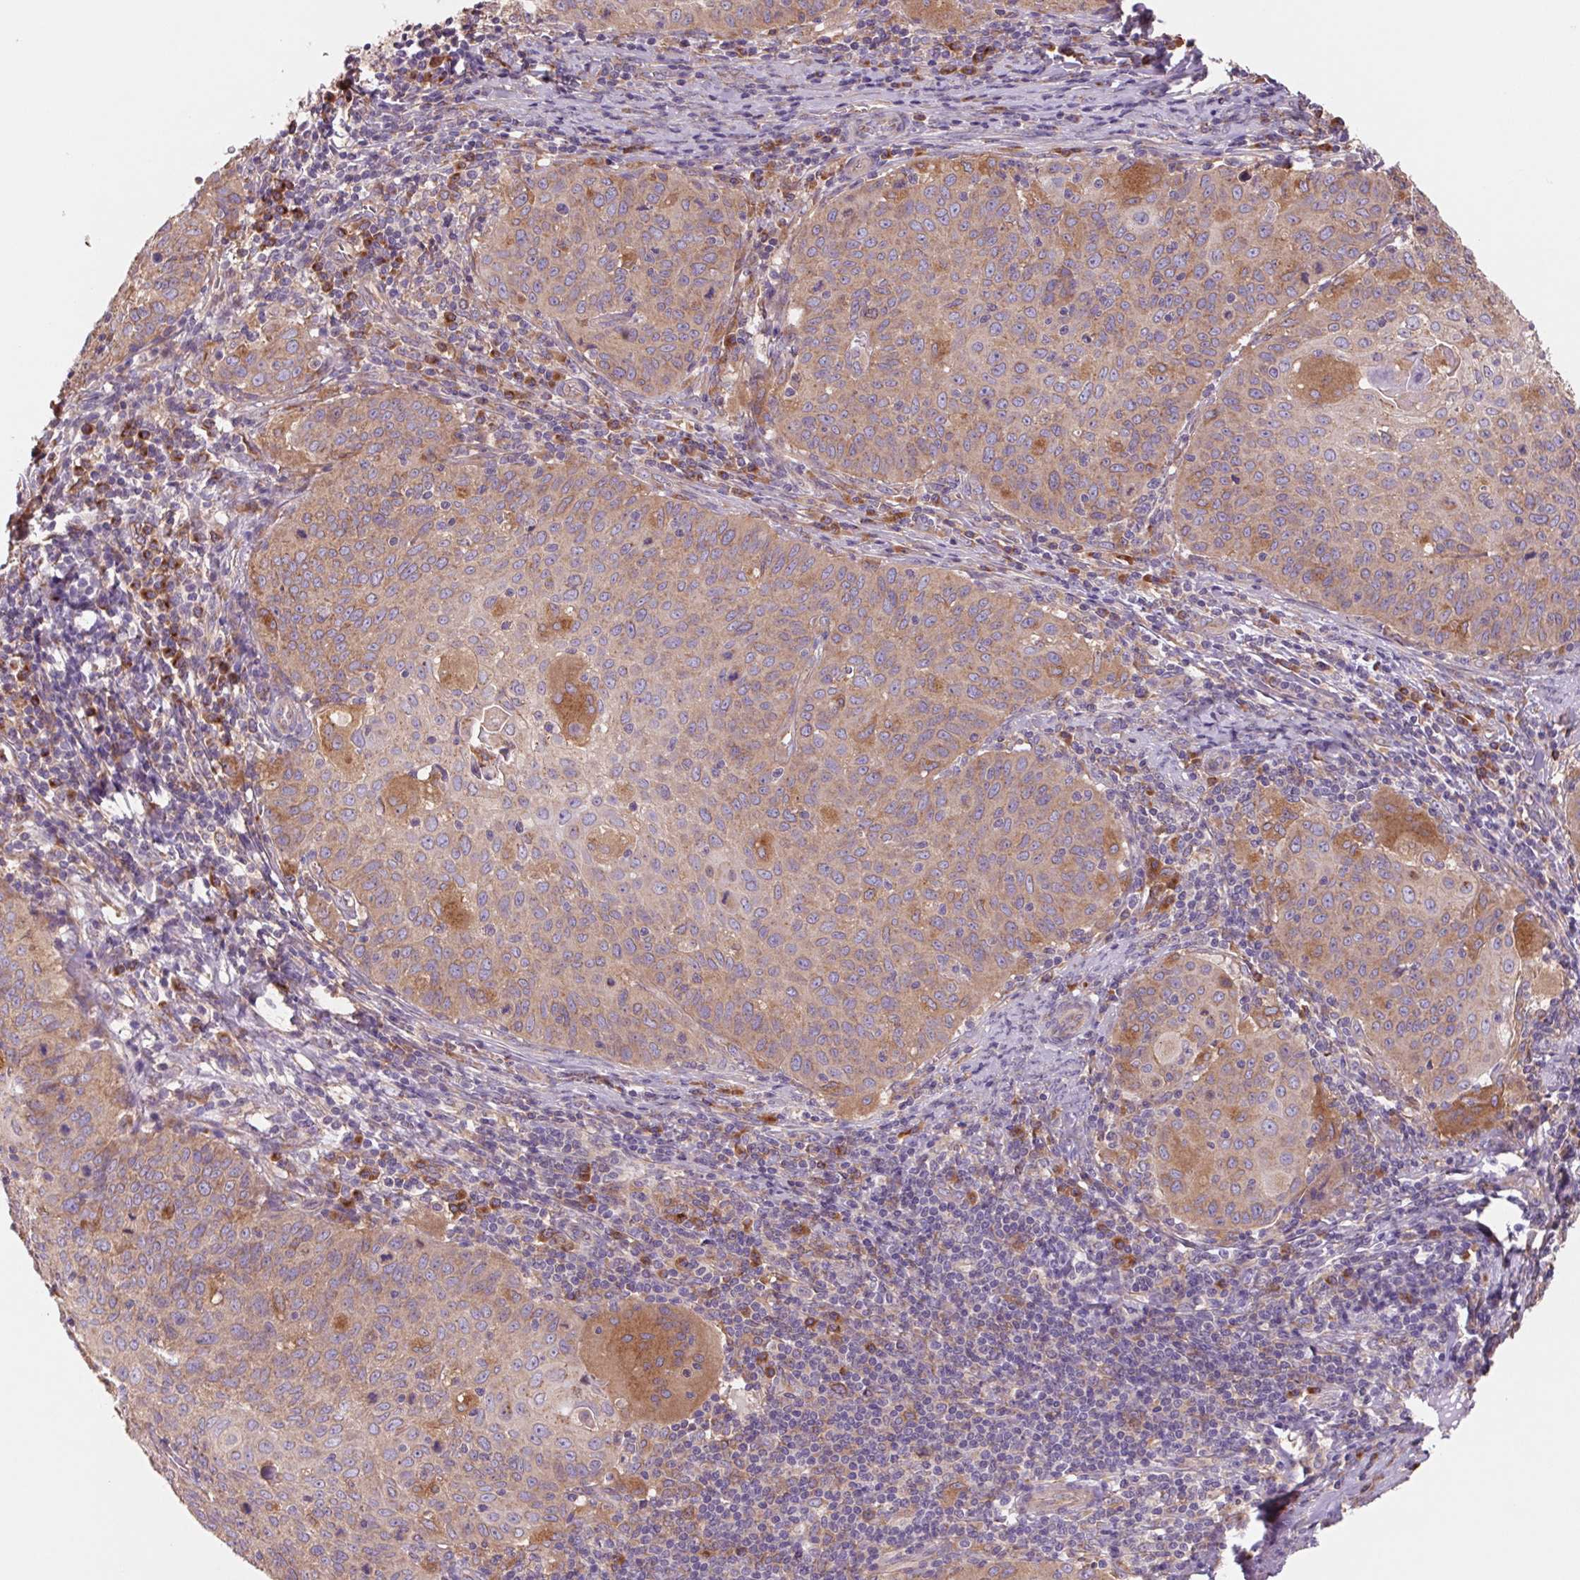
{"staining": {"intensity": "weak", "quantity": "25%-75%", "location": "cytoplasmic/membranous"}, "tissue": "cervical cancer", "cell_type": "Tumor cells", "image_type": "cancer", "snomed": [{"axis": "morphology", "description": "Squamous cell carcinoma, NOS"}, {"axis": "topography", "description": "Cervix"}], "caption": "Tumor cells demonstrate low levels of weak cytoplasmic/membranous staining in approximately 25%-75% of cells in cervical cancer (squamous cell carcinoma). The staining is performed using DAB (3,3'-diaminobenzidine) brown chromogen to label protein expression. The nuclei are counter-stained blue using hematoxylin.", "gene": "RAB1A", "patient": {"sex": "female", "age": 65}}